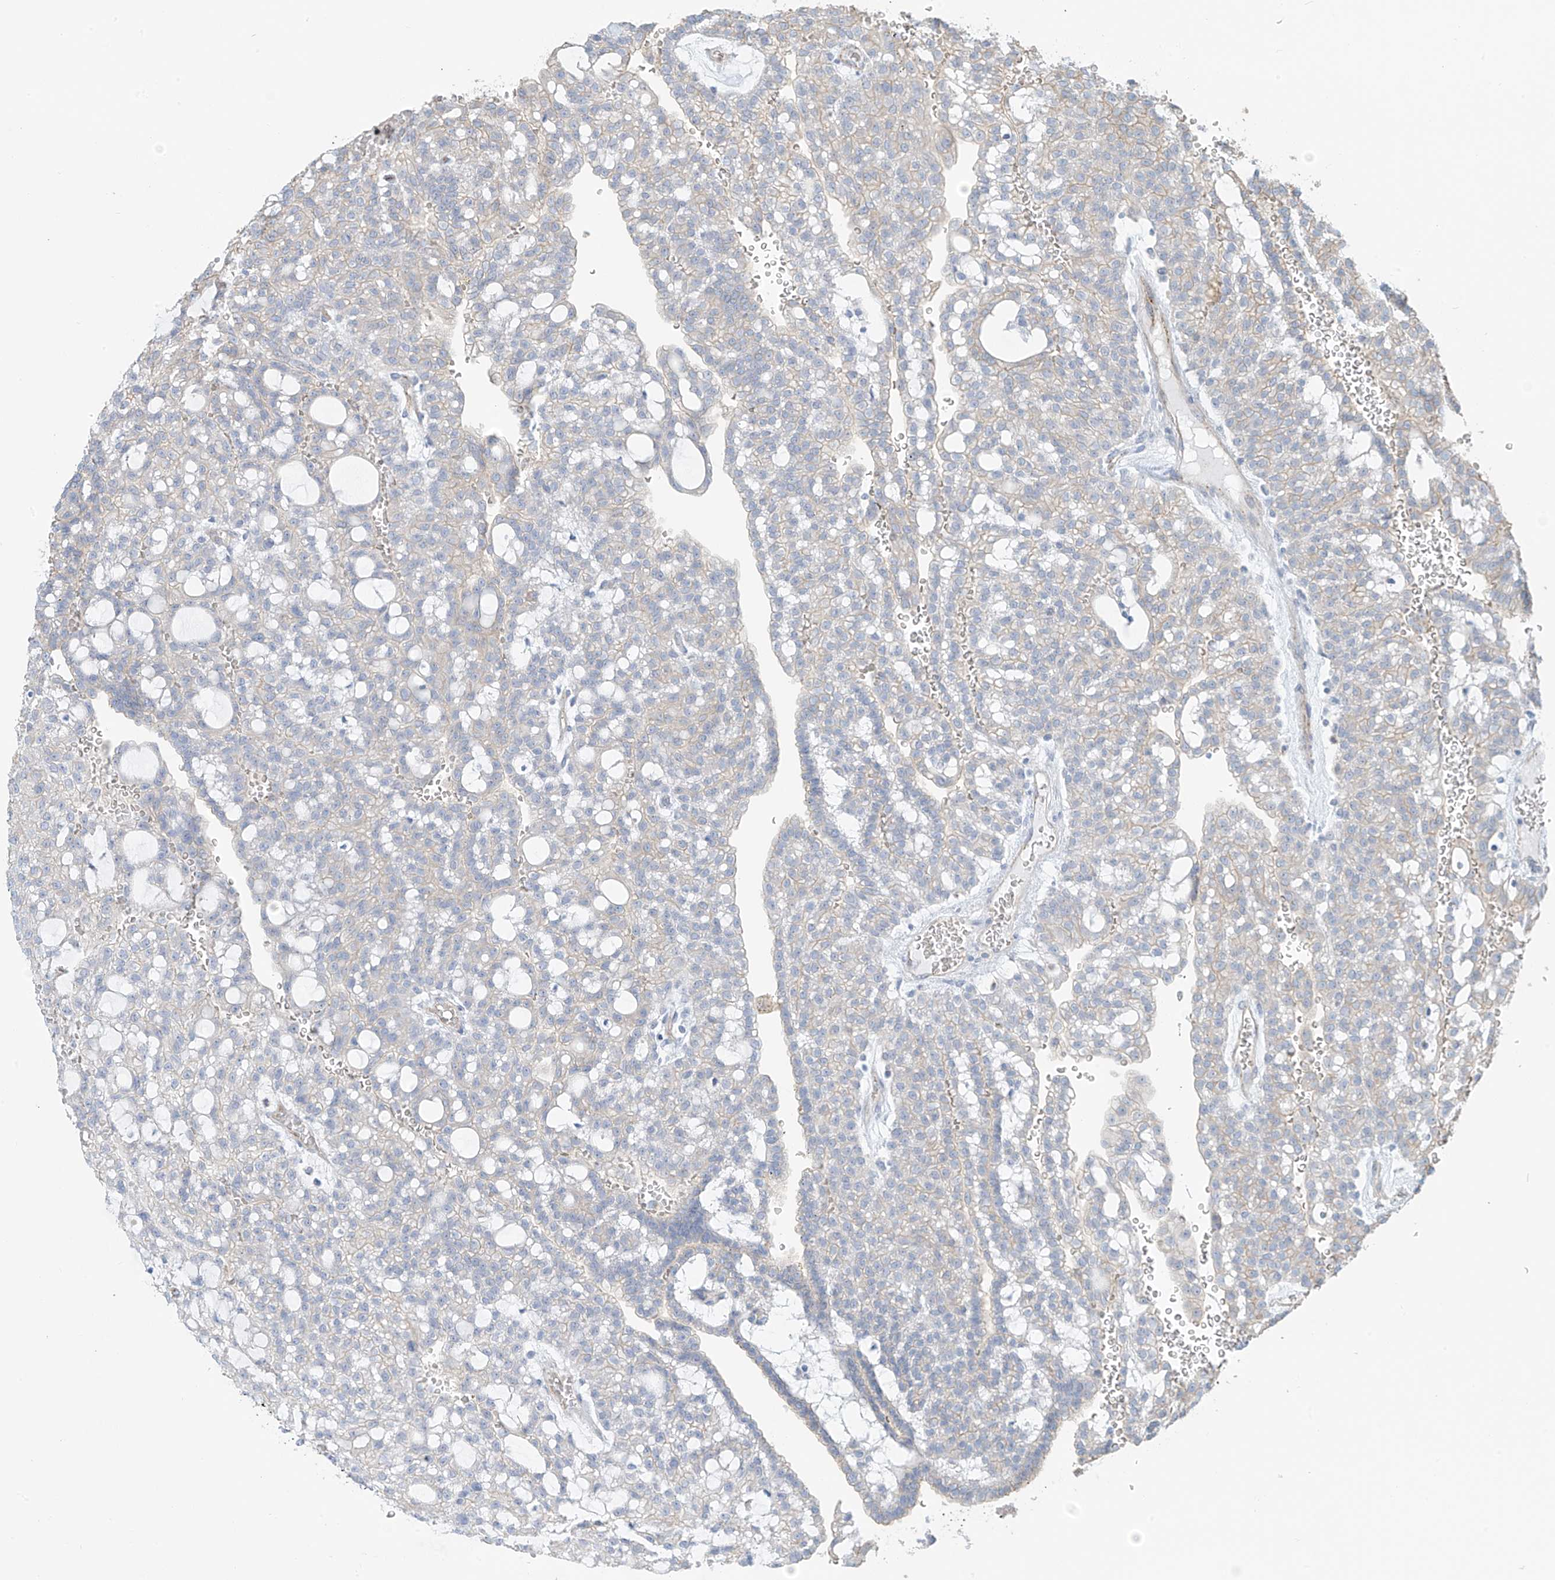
{"staining": {"intensity": "negative", "quantity": "none", "location": "none"}, "tissue": "renal cancer", "cell_type": "Tumor cells", "image_type": "cancer", "snomed": [{"axis": "morphology", "description": "Adenocarcinoma, NOS"}, {"axis": "topography", "description": "Kidney"}], "caption": "The histopathology image displays no staining of tumor cells in adenocarcinoma (renal). (DAB IHC, high magnification).", "gene": "ZNF846", "patient": {"sex": "male", "age": 63}}